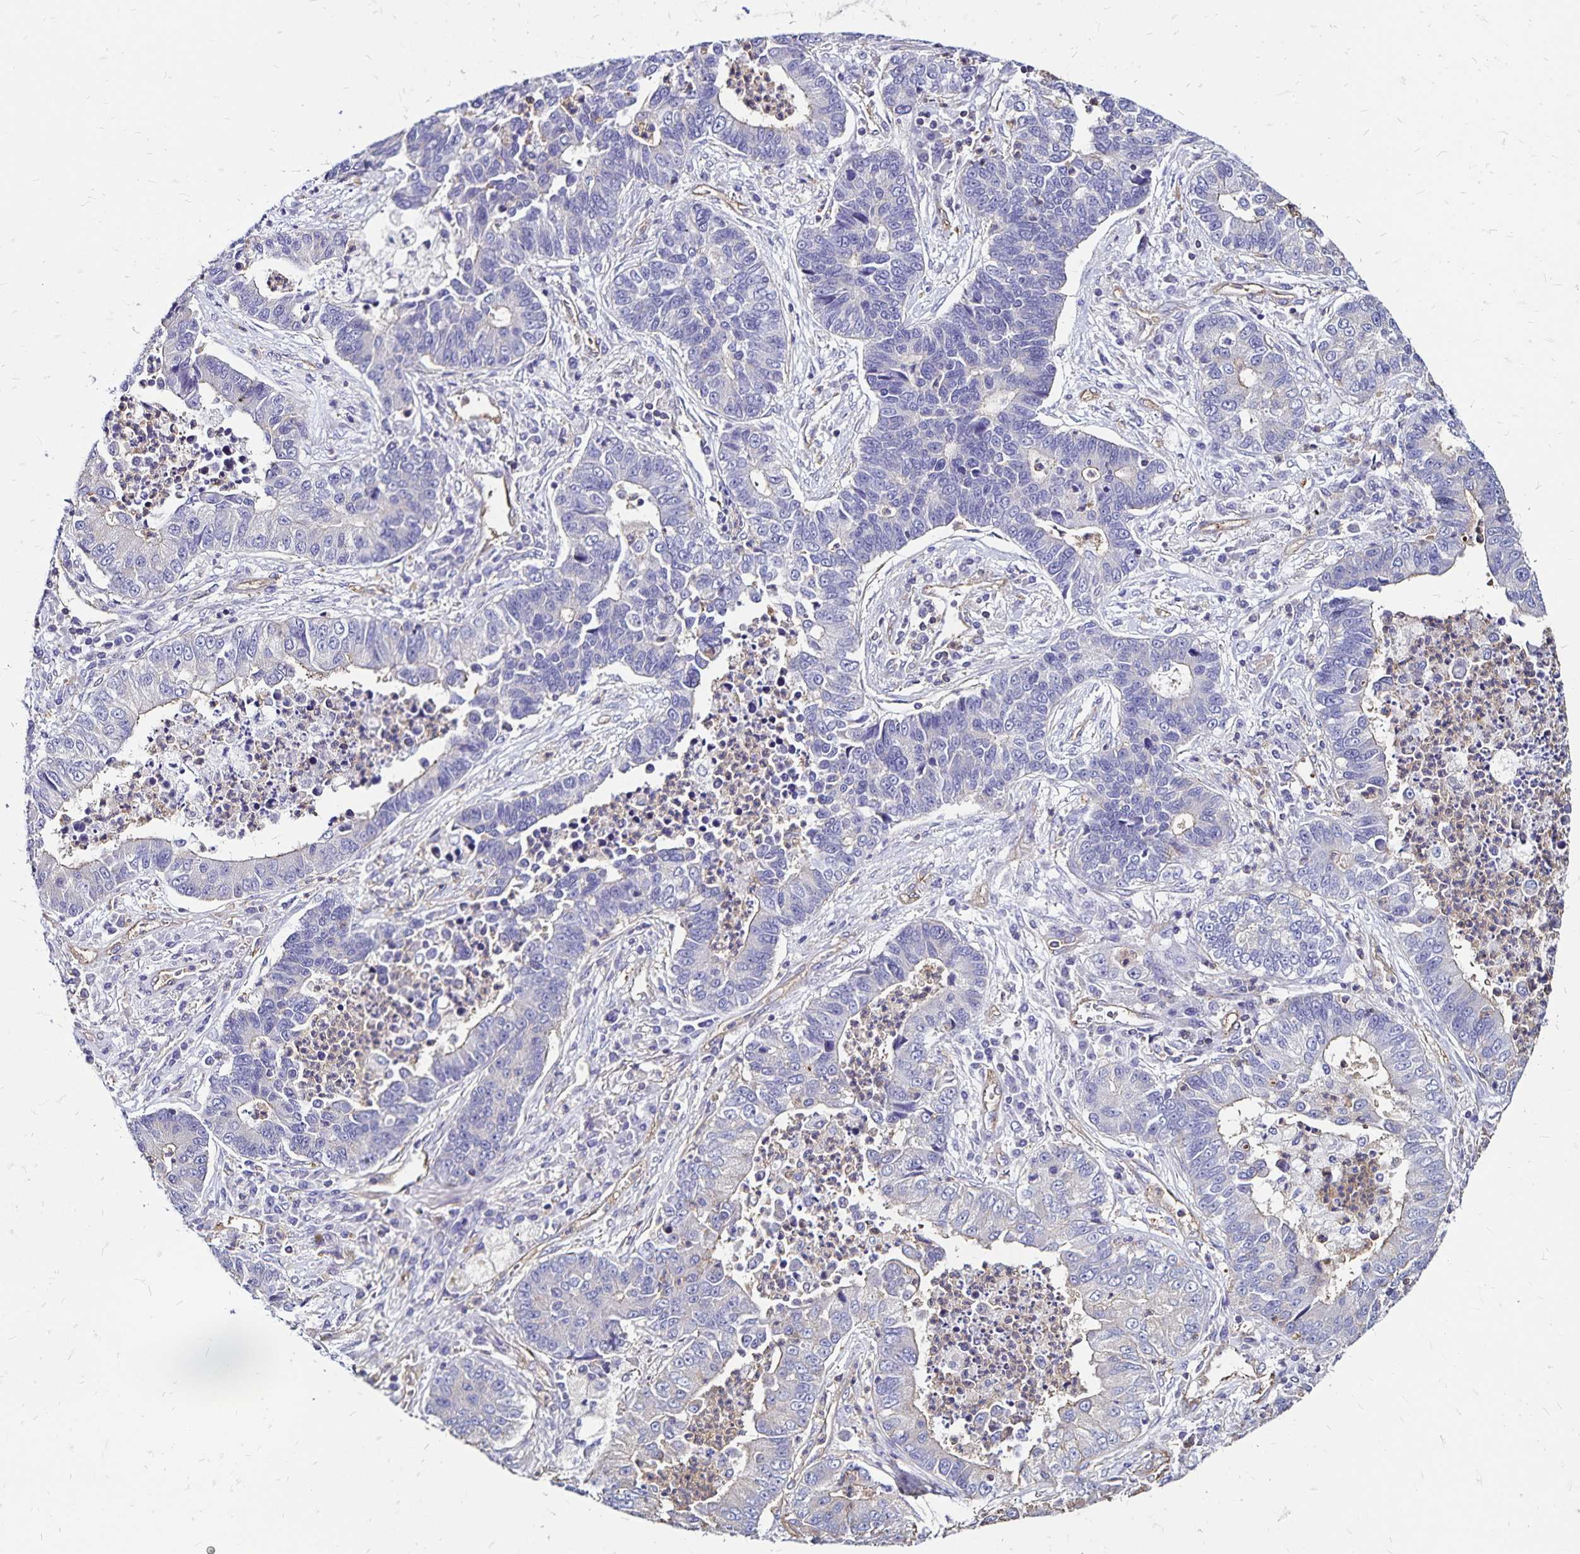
{"staining": {"intensity": "negative", "quantity": "none", "location": "none"}, "tissue": "lung cancer", "cell_type": "Tumor cells", "image_type": "cancer", "snomed": [{"axis": "morphology", "description": "Adenocarcinoma, NOS"}, {"axis": "topography", "description": "Lung"}], "caption": "Immunohistochemistry (IHC) of lung adenocarcinoma exhibits no staining in tumor cells.", "gene": "RPRML", "patient": {"sex": "female", "age": 57}}